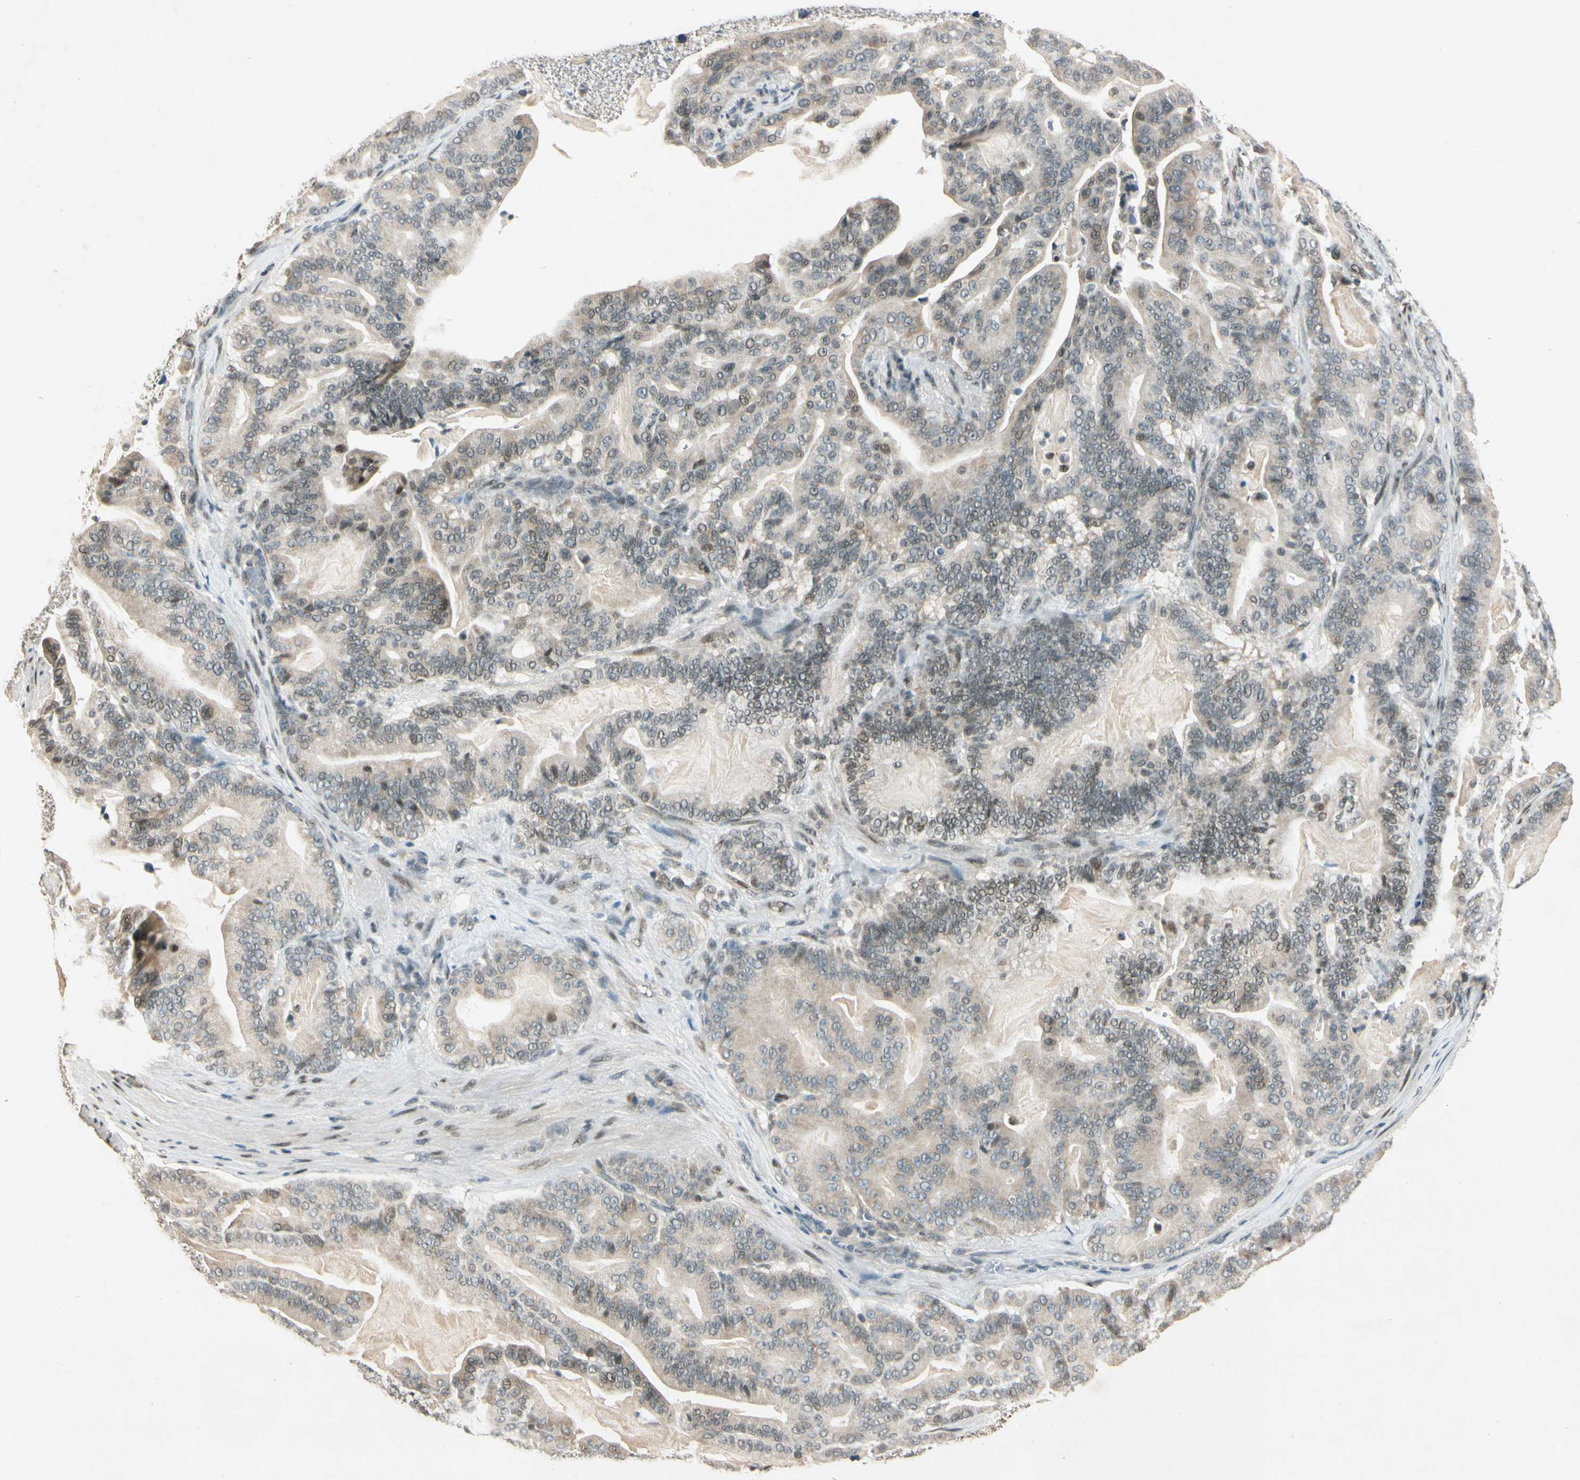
{"staining": {"intensity": "weak", "quantity": "25%-75%", "location": "cytoplasmic/membranous,nuclear"}, "tissue": "pancreatic cancer", "cell_type": "Tumor cells", "image_type": "cancer", "snomed": [{"axis": "morphology", "description": "Adenocarcinoma, NOS"}, {"axis": "topography", "description": "Pancreas"}], "caption": "Human pancreatic cancer stained with a brown dye displays weak cytoplasmic/membranous and nuclear positive positivity in approximately 25%-75% of tumor cells.", "gene": "ZBTB4", "patient": {"sex": "male", "age": 63}}